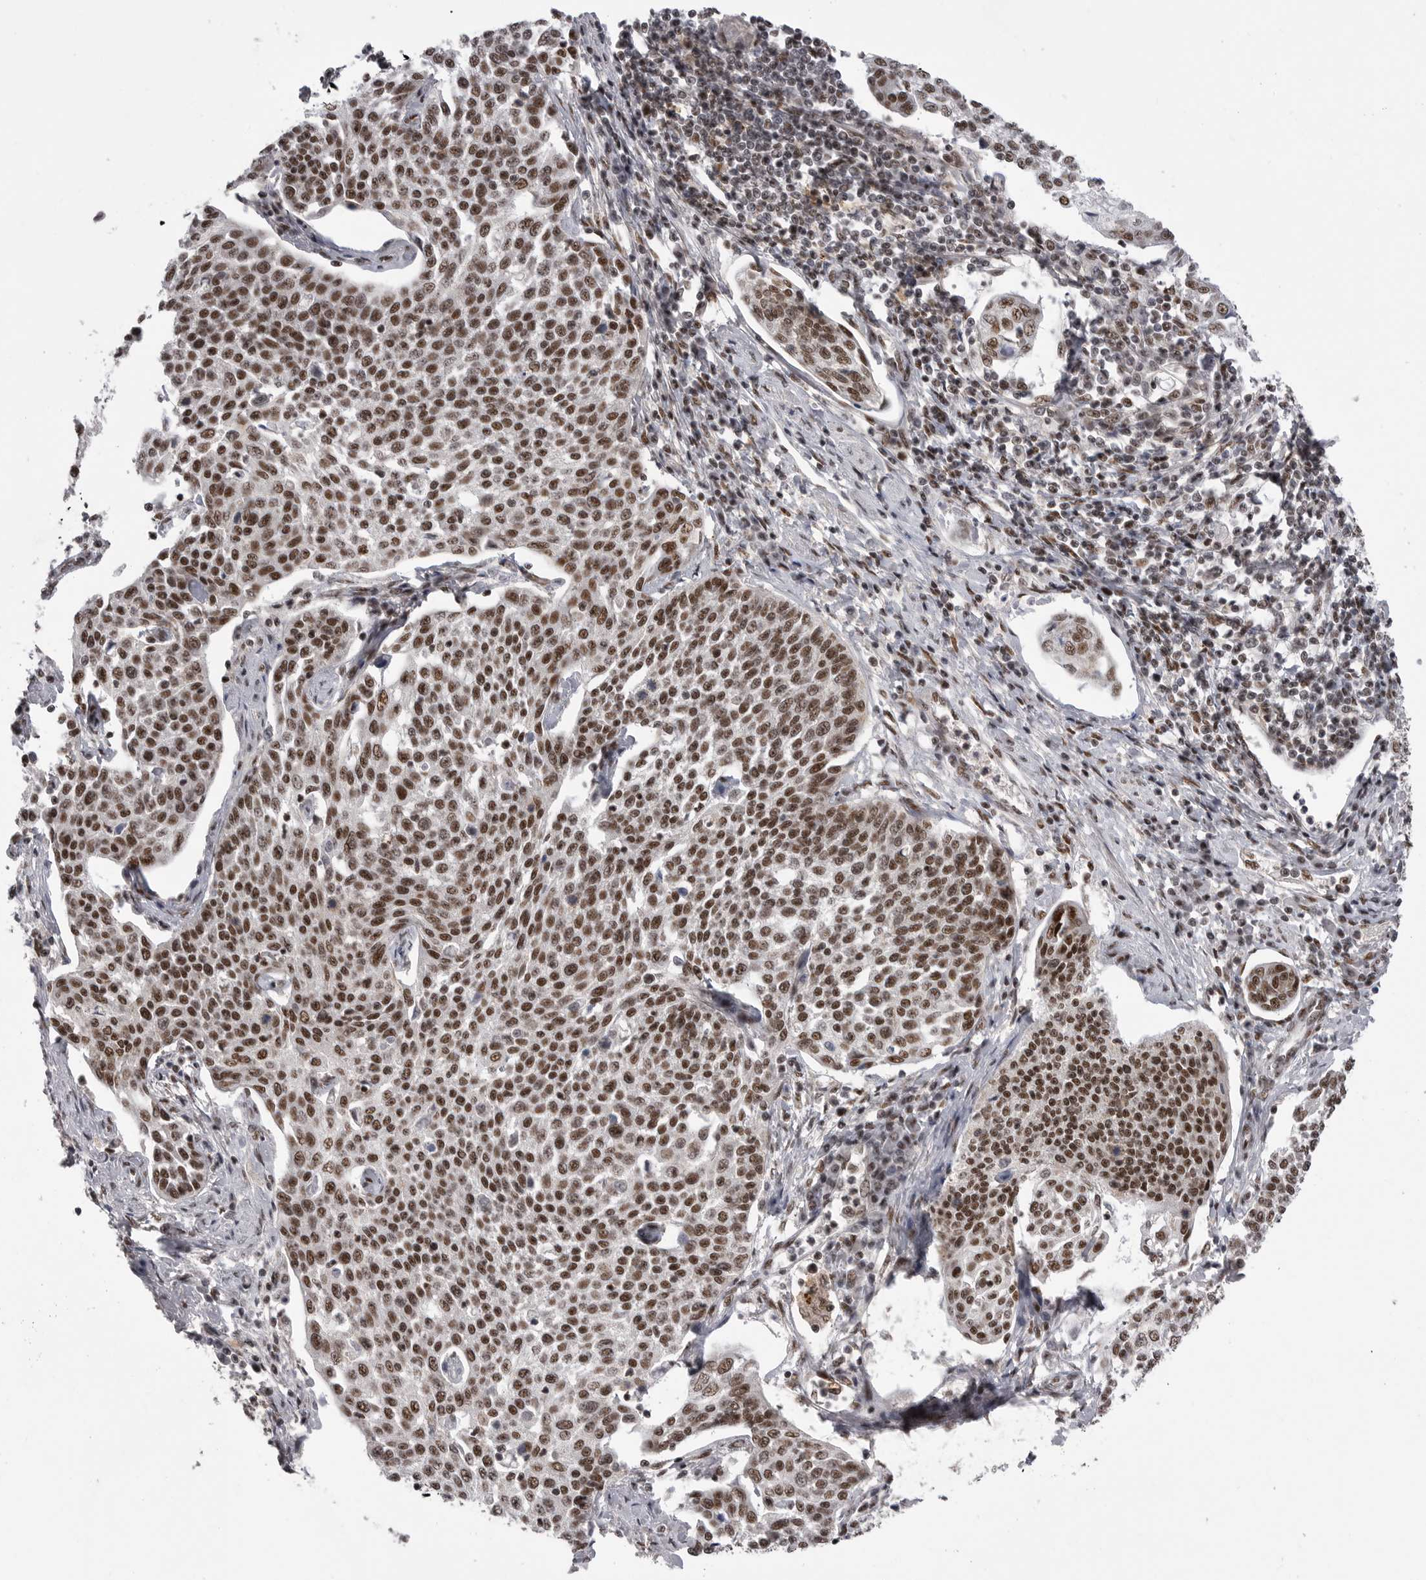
{"staining": {"intensity": "moderate", "quantity": ">75%", "location": "nuclear"}, "tissue": "cervical cancer", "cell_type": "Tumor cells", "image_type": "cancer", "snomed": [{"axis": "morphology", "description": "Squamous cell carcinoma, NOS"}, {"axis": "topography", "description": "Cervix"}], "caption": "Immunohistochemistry of cervical cancer shows medium levels of moderate nuclear positivity in about >75% of tumor cells.", "gene": "PPP1R8", "patient": {"sex": "female", "age": 34}}